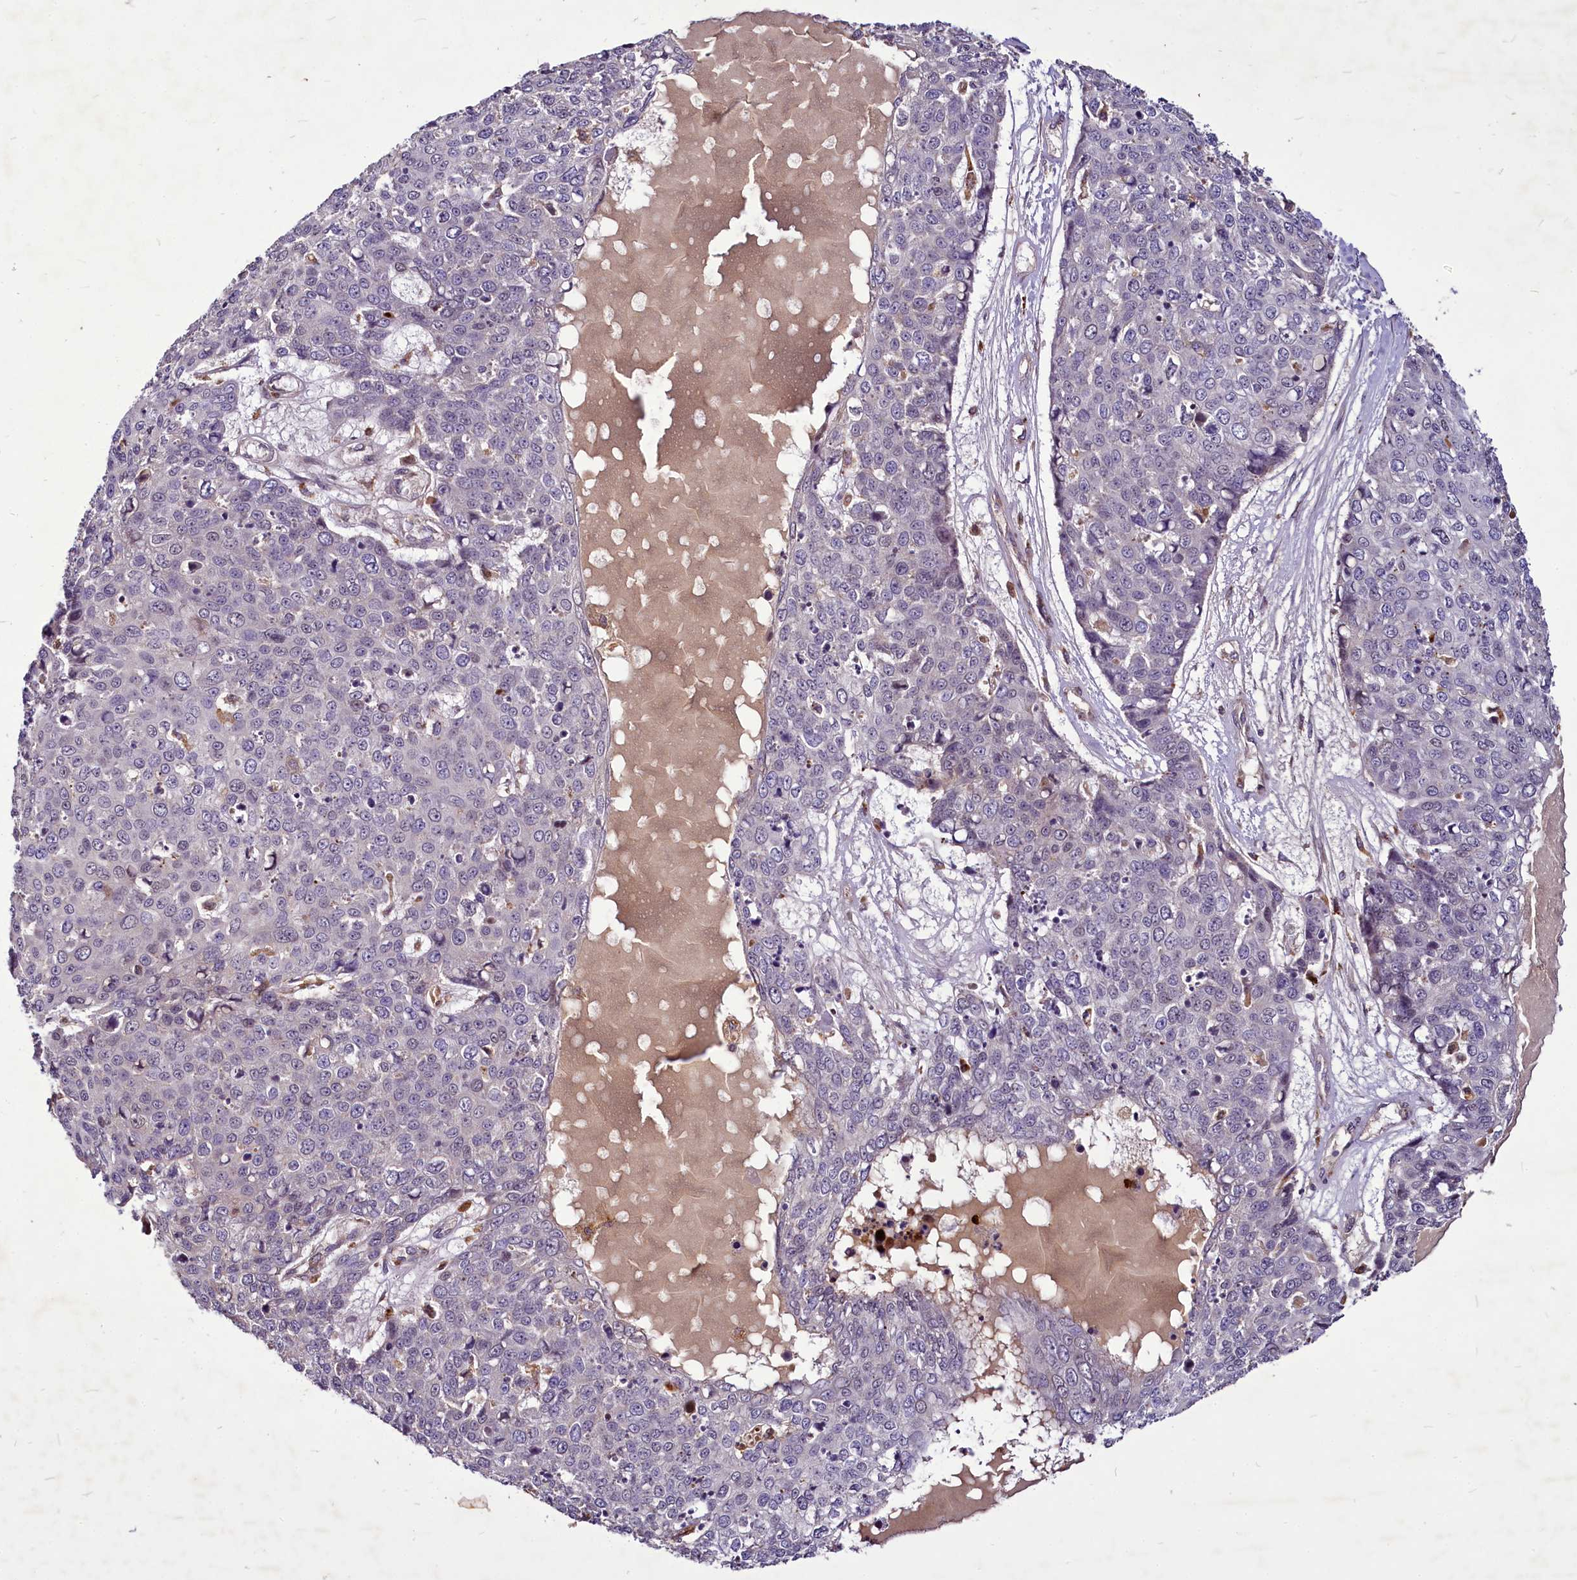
{"staining": {"intensity": "negative", "quantity": "none", "location": "none"}, "tissue": "skin cancer", "cell_type": "Tumor cells", "image_type": "cancer", "snomed": [{"axis": "morphology", "description": "Squamous cell carcinoma, NOS"}, {"axis": "topography", "description": "Skin"}], "caption": "Immunohistochemistry (IHC) of skin cancer (squamous cell carcinoma) displays no expression in tumor cells.", "gene": "C11orf86", "patient": {"sex": "female", "age": 44}}